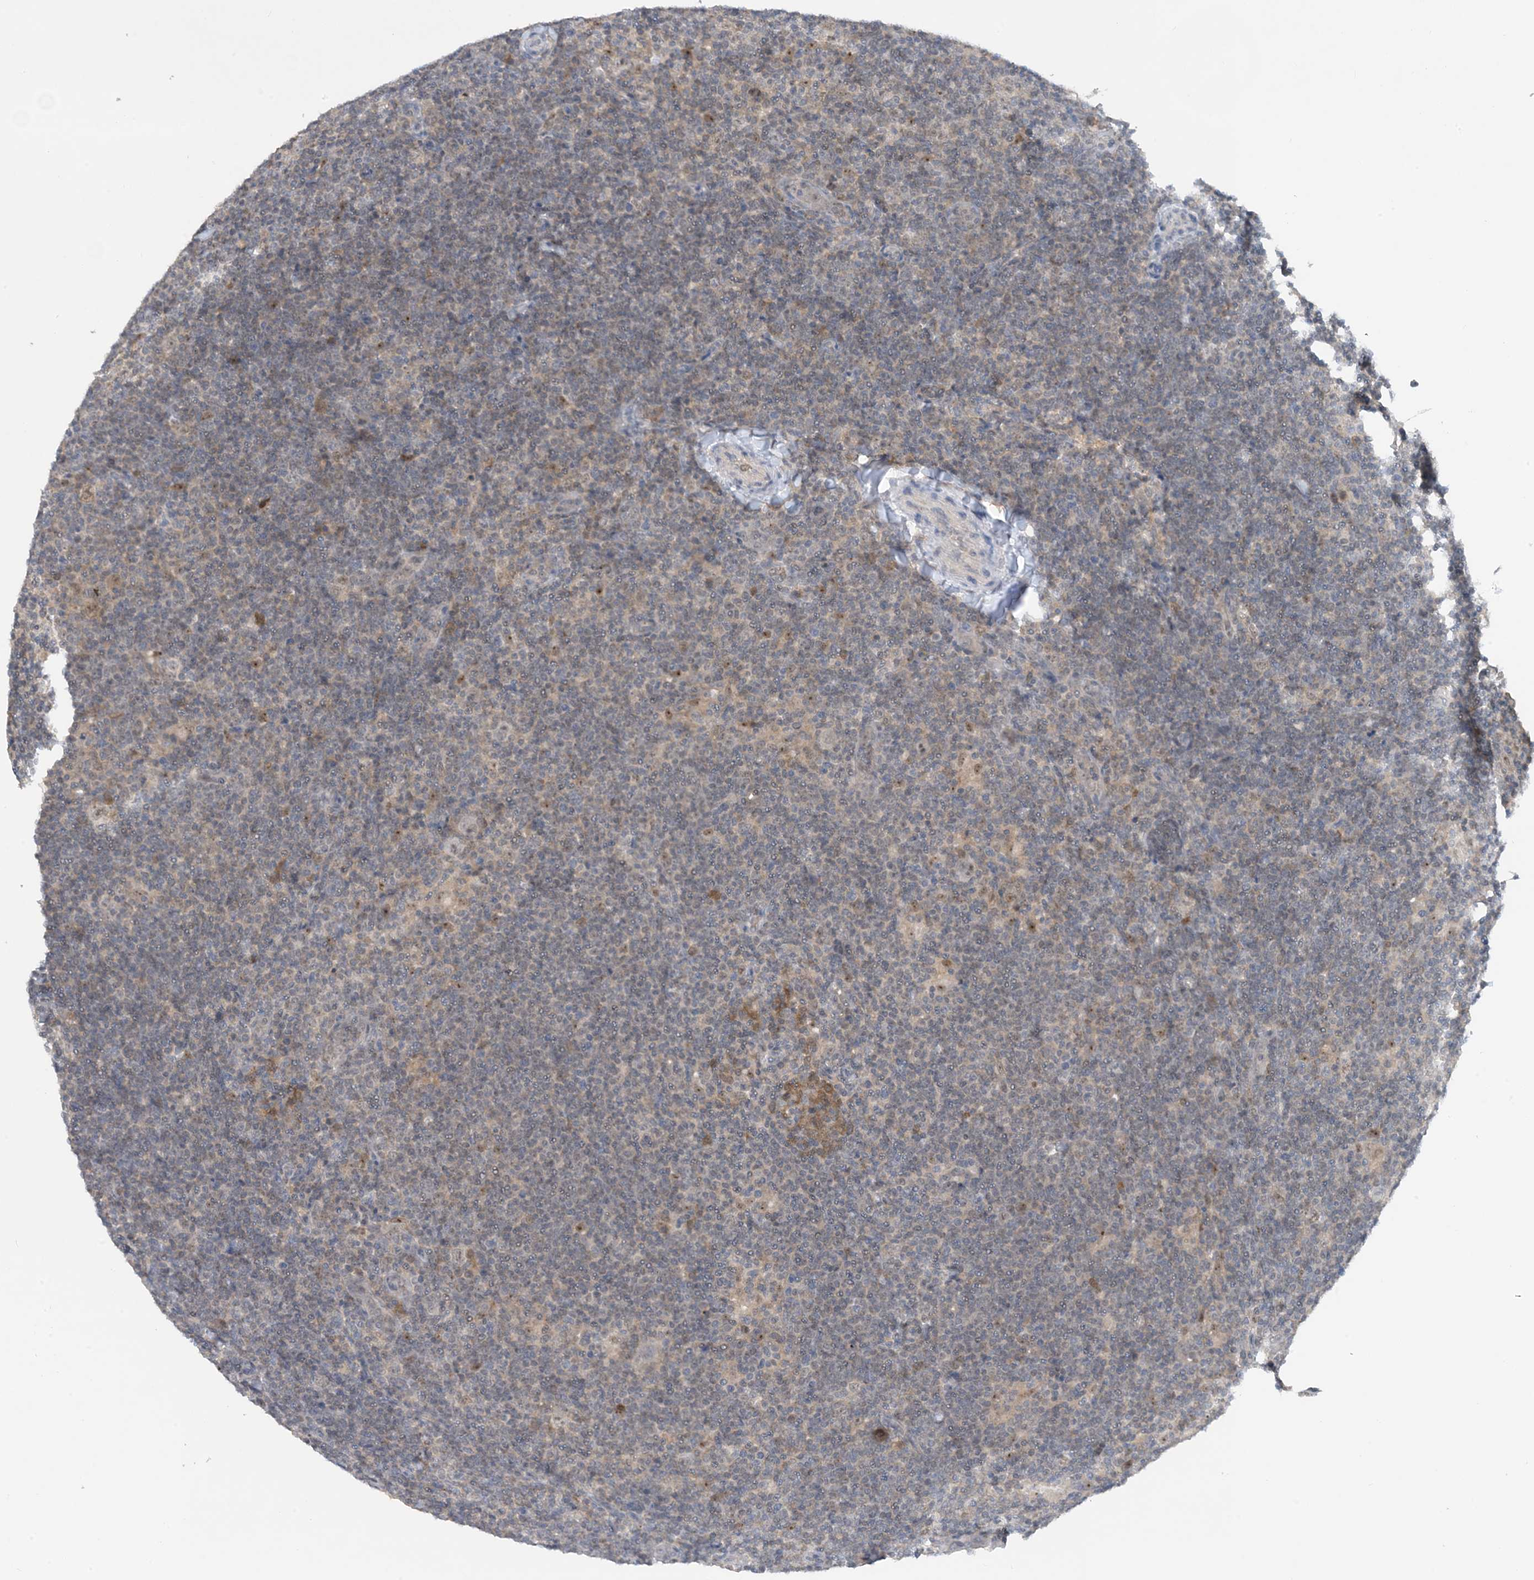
{"staining": {"intensity": "moderate", "quantity": "<25%", "location": "cytoplasmic/membranous,nuclear"}, "tissue": "lymphoma", "cell_type": "Tumor cells", "image_type": "cancer", "snomed": [{"axis": "morphology", "description": "Hodgkin's disease, NOS"}, {"axis": "topography", "description": "Lymph node"}], "caption": "Immunohistochemistry (IHC) image of Hodgkin's disease stained for a protein (brown), which reveals low levels of moderate cytoplasmic/membranous and nuclear staining in approximately <25% of tumor cells.", "gene": "UBE2E1", "patient": {"sex": "female", "age": 57}}